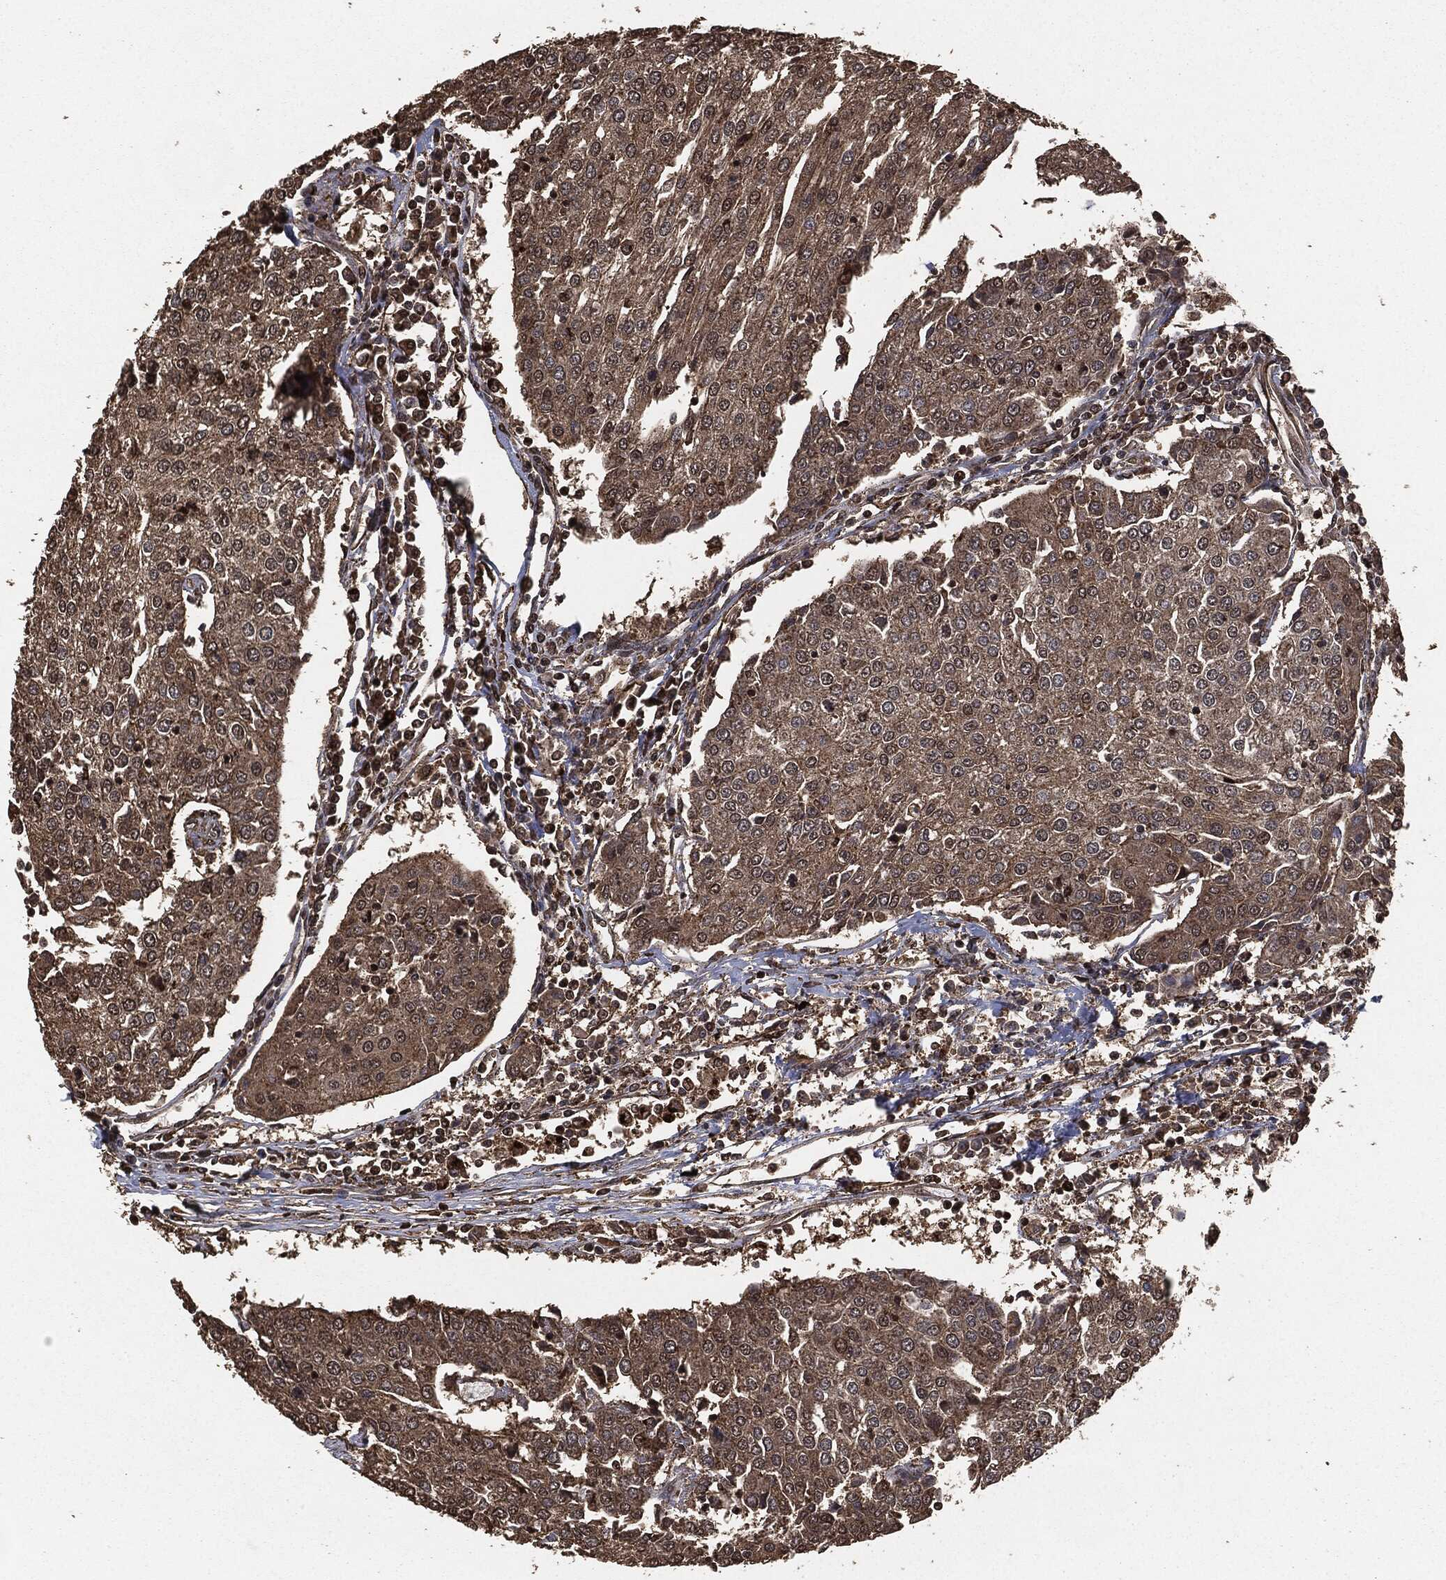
{"staining": {"intensity": "moderate", "quantity": "25%-75%", "location": "cytoplasmic/membranous"}, "tissue": "urothelial cancer", "cell_type": "Tumor cells", "image_type": "cancer", "snomed": [{"axis": "morphology", "description": "Urothelial carcinoma, High grade"}, {"axis": "topography", "description": "Urinary bladder"}], "caption": "The image exhibits immunohistochemical staining of urothelial cancer. There is moderate cytoplasmic/membranous expression is present in approximately 25%-75% of tumor cells.", "gene": "EGFR", "patient": {"sex": "female", "age": 85}}